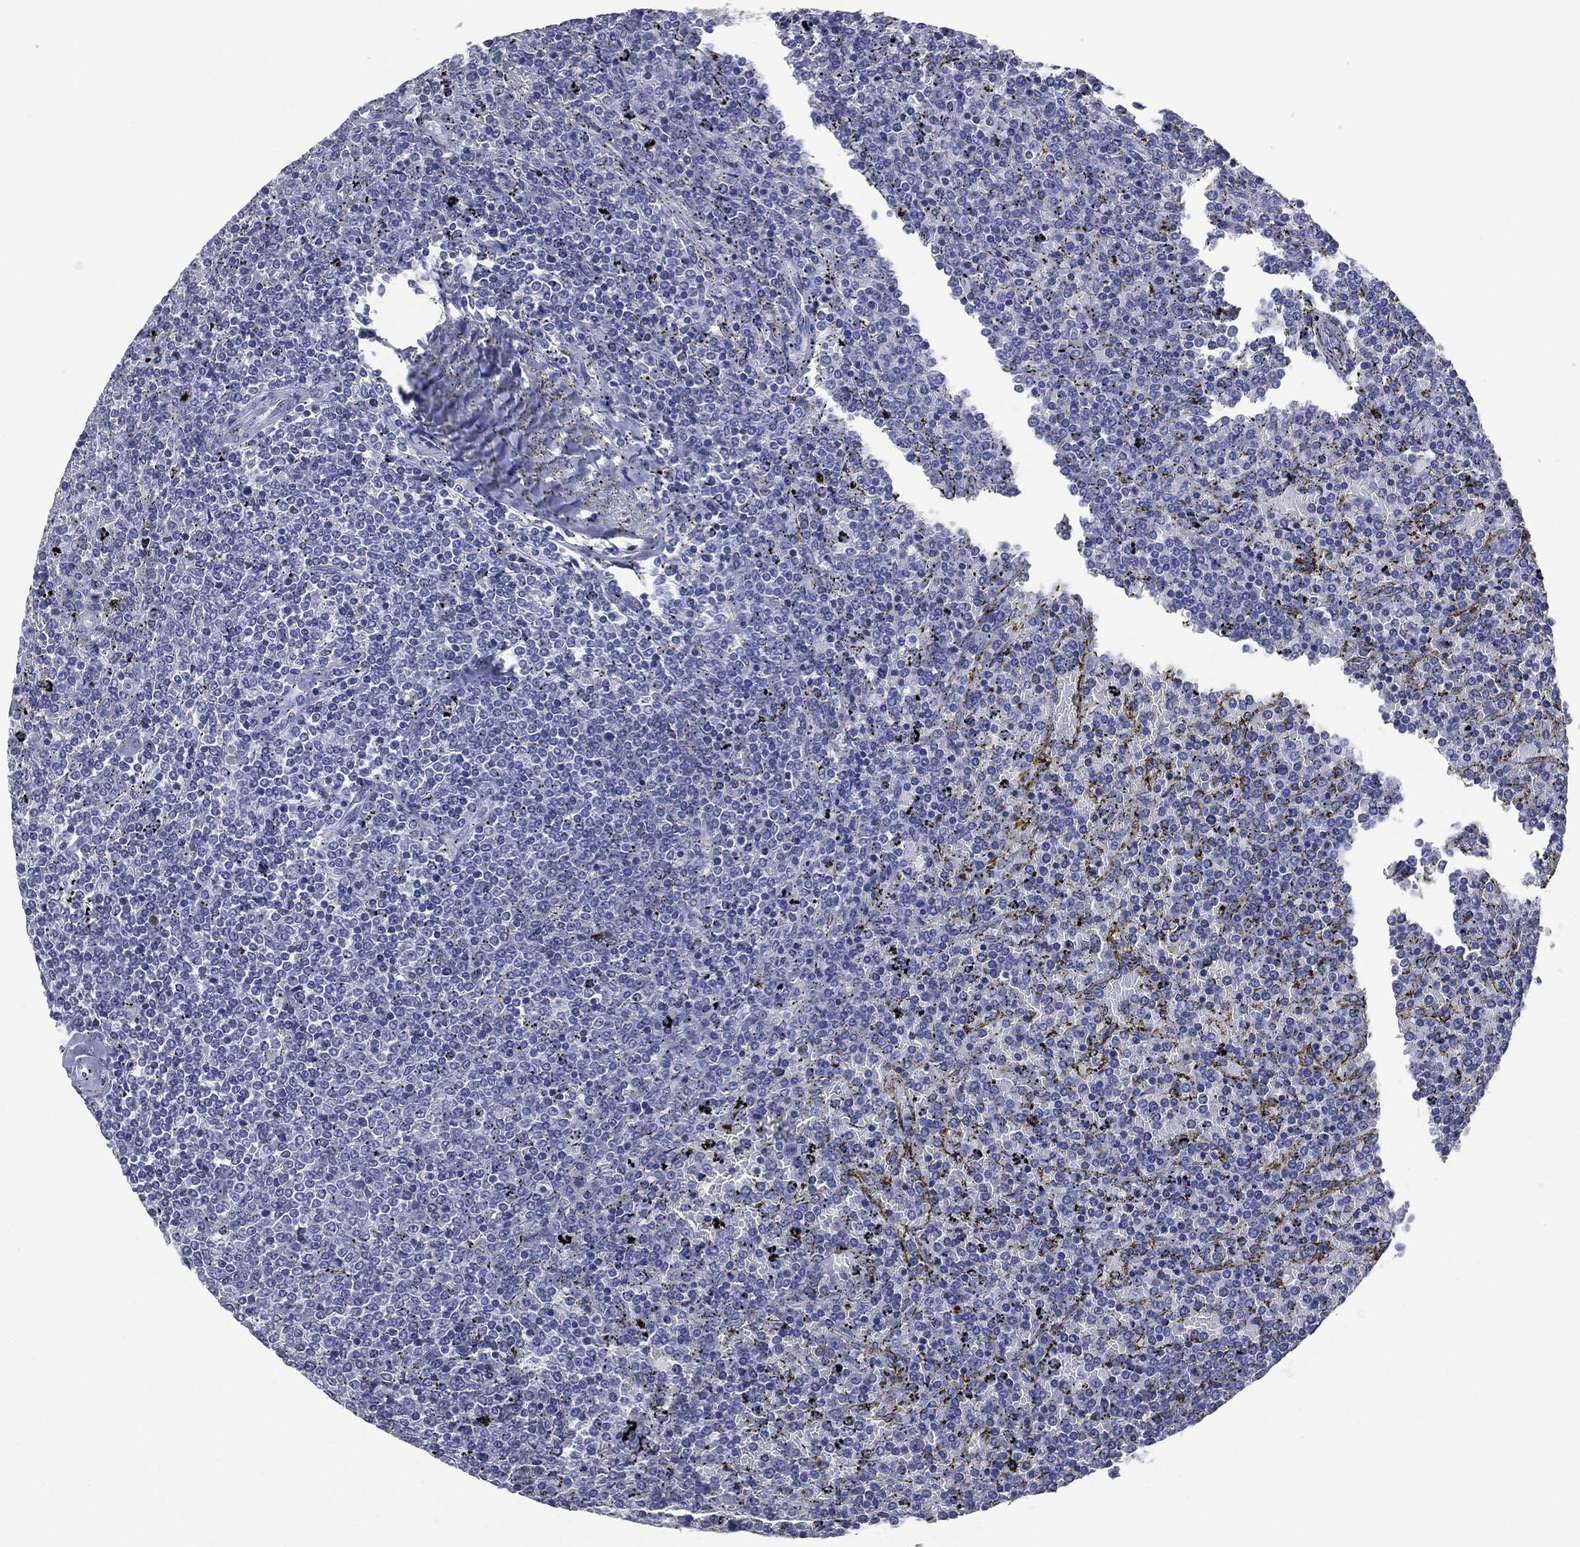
{"staining": {"intensity": "negative", "quantity": "none", "location": "none"}, "tissue": "lymphoma", "cell_type": "Tumor cells", "image_type": "cancer", "snomed": [{"axis": "morphology", "description": "Malignant lymphoma, non-Hodgkin's type, Low grade"}, {"axis": "topography", "description": "Spleen"}], "caption": "This is a micrograph of immunohistochemistry (IHC) staining of low-grade malignant lymphoma, non-Hodgkin's type, which shows no expression in tumor cells. The staining was performed using DAB to visualize the protein expression in brown, while the nuclei were stained in blue with hematoxylin (Magnification: 20x).", "gene": "SIGLEC7", "patient": {"sex": "female", "age": 77}}